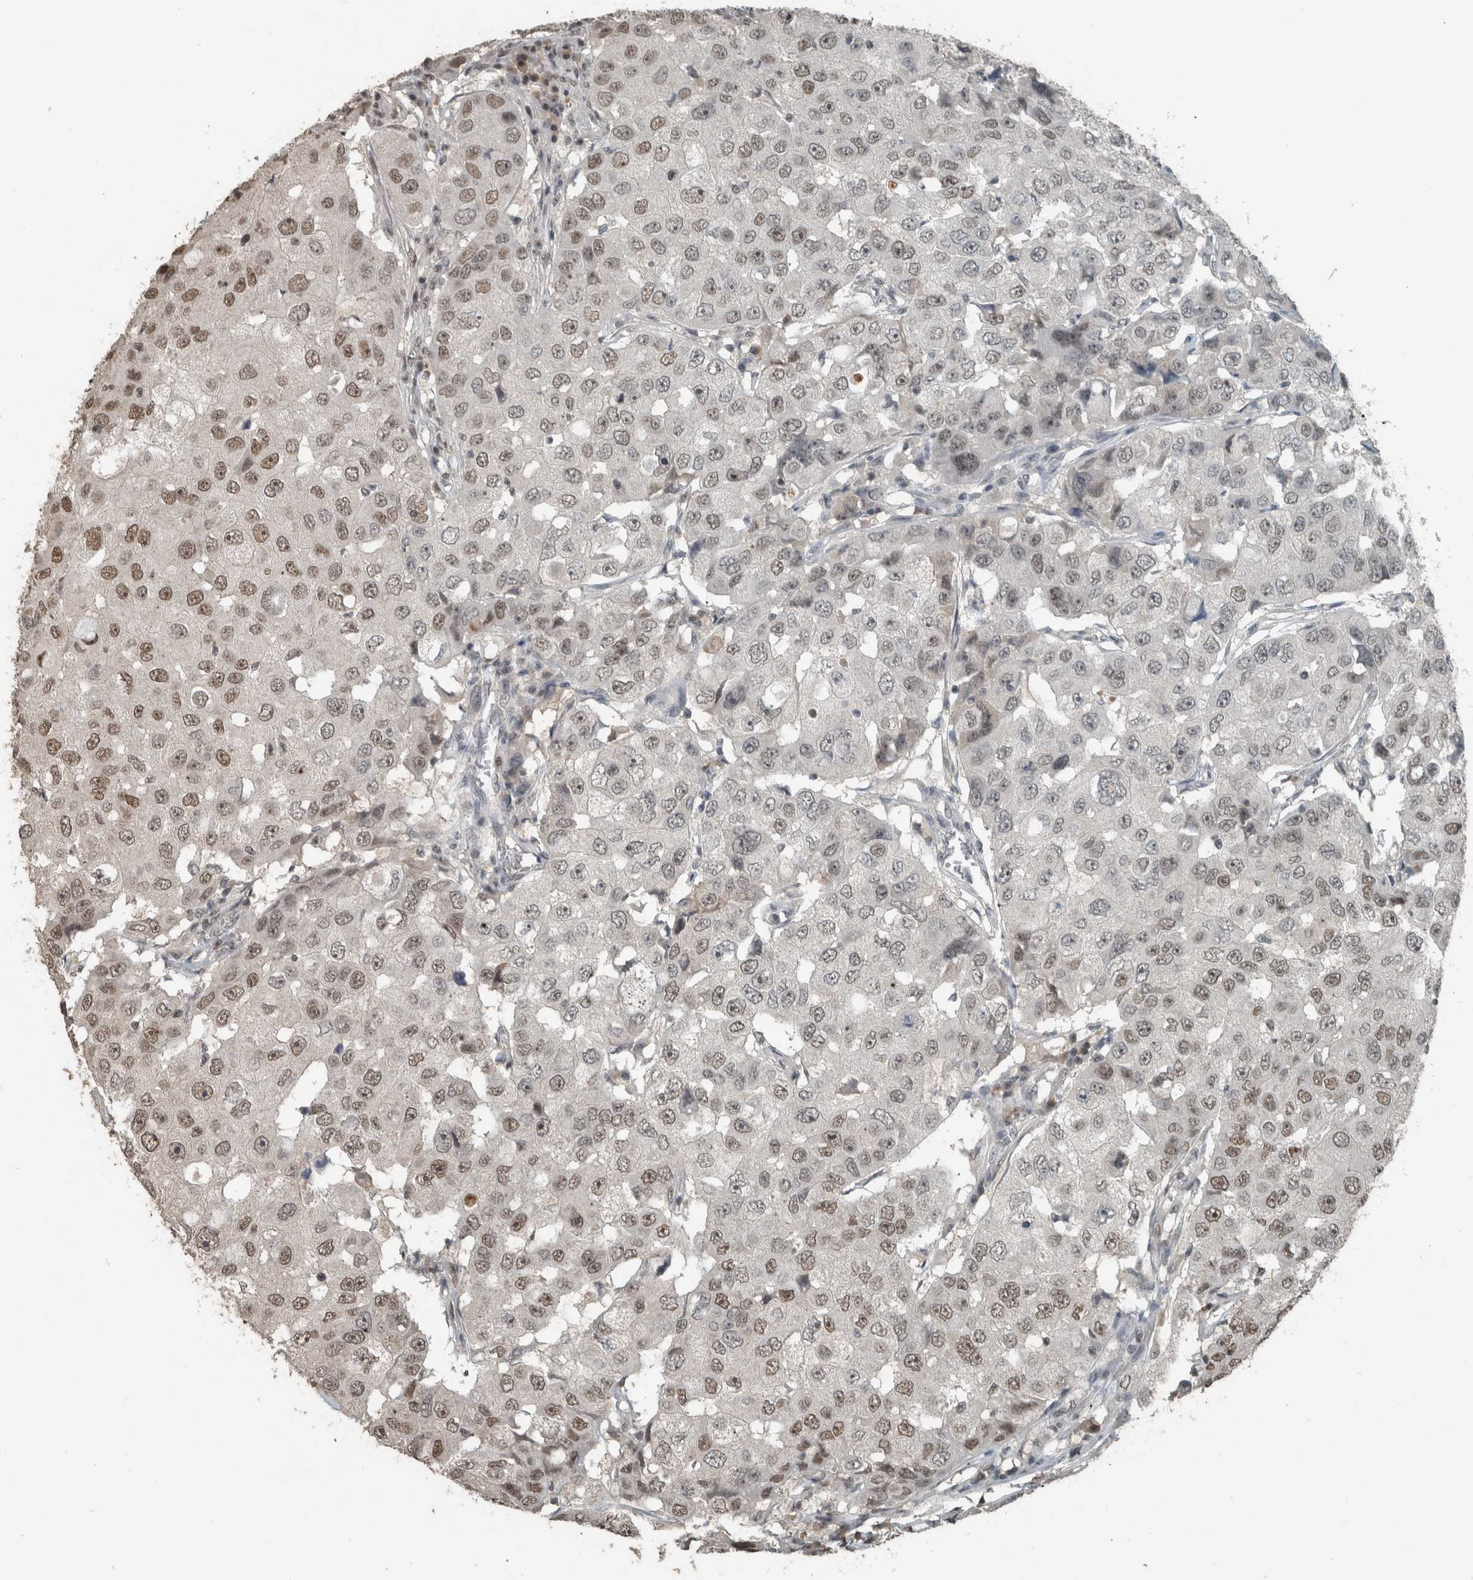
{"staining": {"intensity": "weak", "quantity": ">75%", "location": "nuclear"}, "tissue": "breast cancer", "cell_type": "Tumor cells", "image_type": "cancer", "snomed": [{"axis": "morphology", "description": "Duct carcinoma"}, {"axis": "topography", "description": "Breast"}], "caption": "Immunohistochemistry (IHC) of breast invasive ductal carcinoma shows low levels of weak nuclear staining in about >75% of tumor cells.", "gene": "ZNF24", "patient": {"sex": "female", "age": 27}}